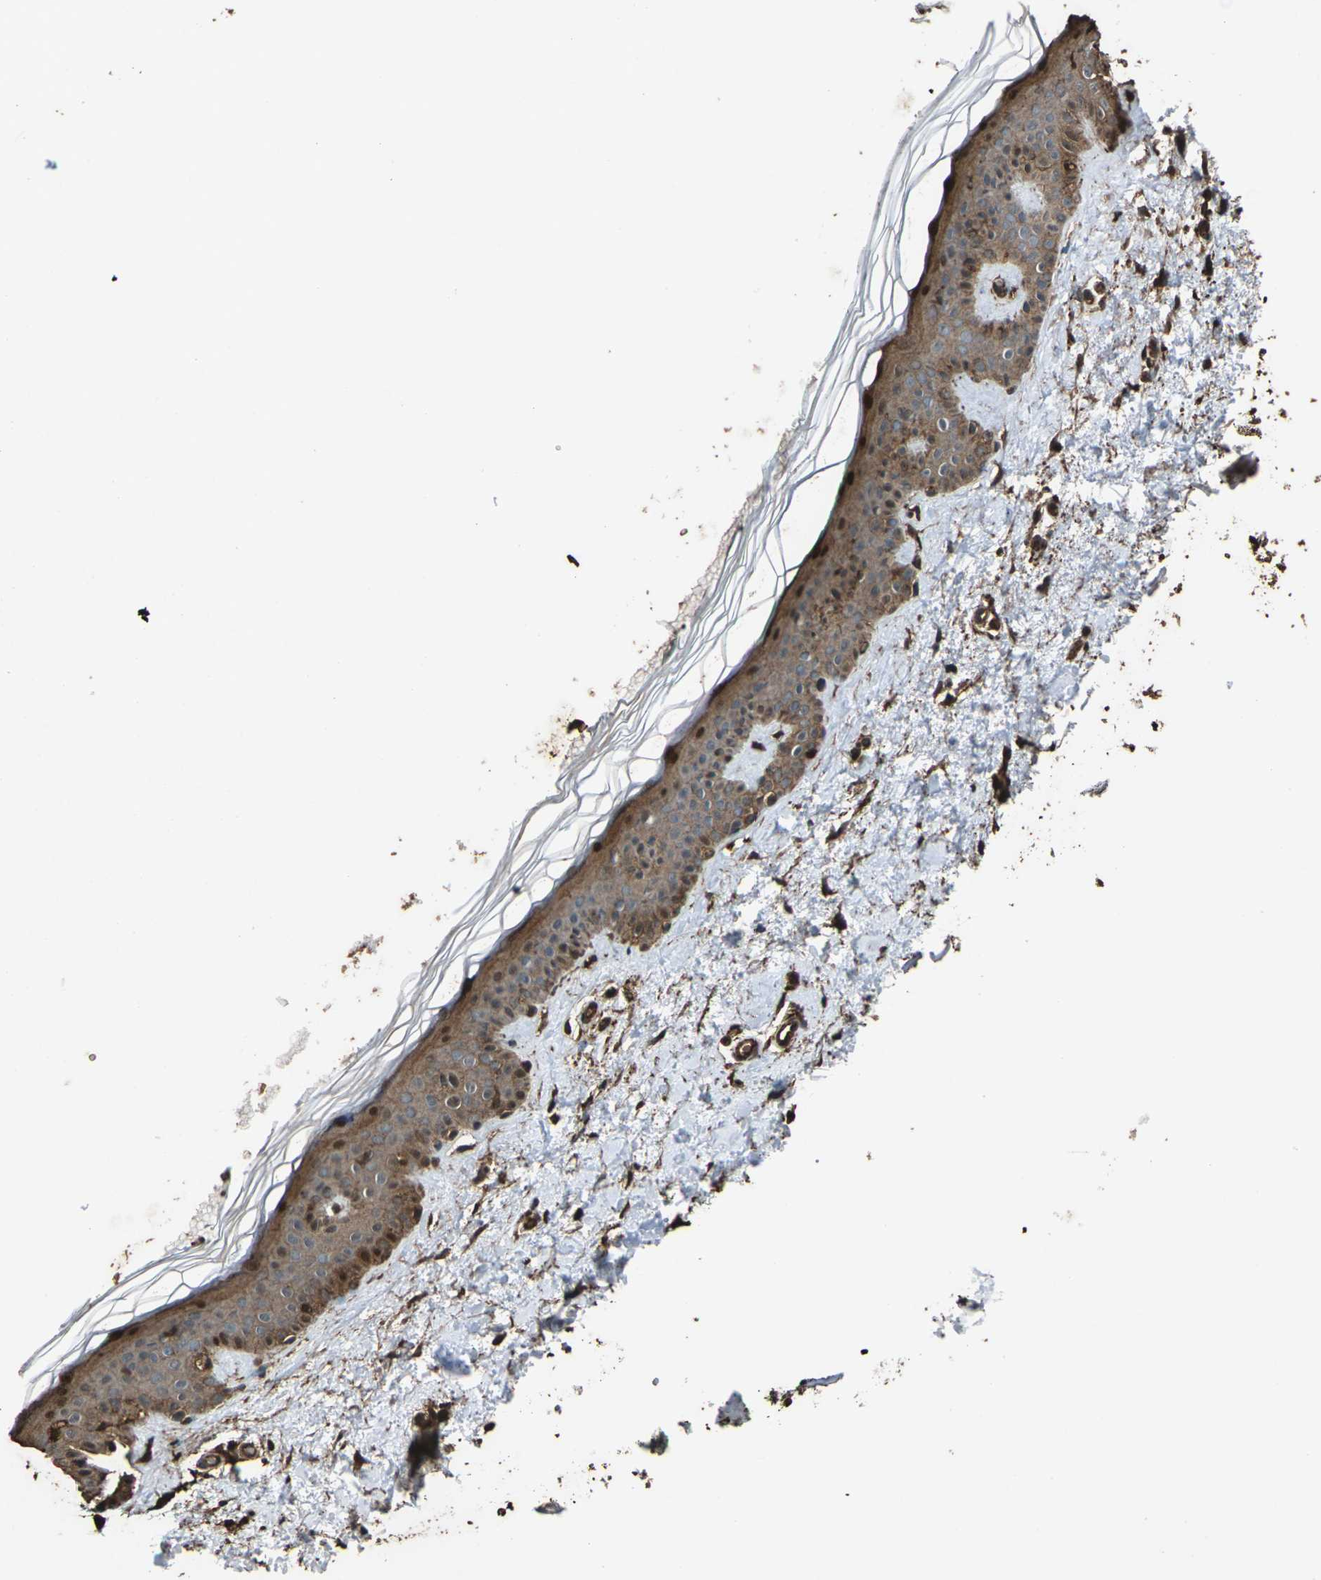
{"staining": {"intensity": "moderate", "quantity": ">75%", "location": "cytoplasmic/membranous,nuclear"}, "tissue": "skin", "cell_type": "Fibroblasts", "image_type": "normal", "snomed": [{"axis": "morphology", "description": "Normal tissue, NOS"}, {"axis": "topography", "description": "Skin"}], "caption": "A brown stain shows moderate cytoplasmic/membranous,nuclear expression of a protein in fibroblasts of unremarkable human skin.", "gene": "DHPS", "patient": {"sex": "male", "age": 67}}